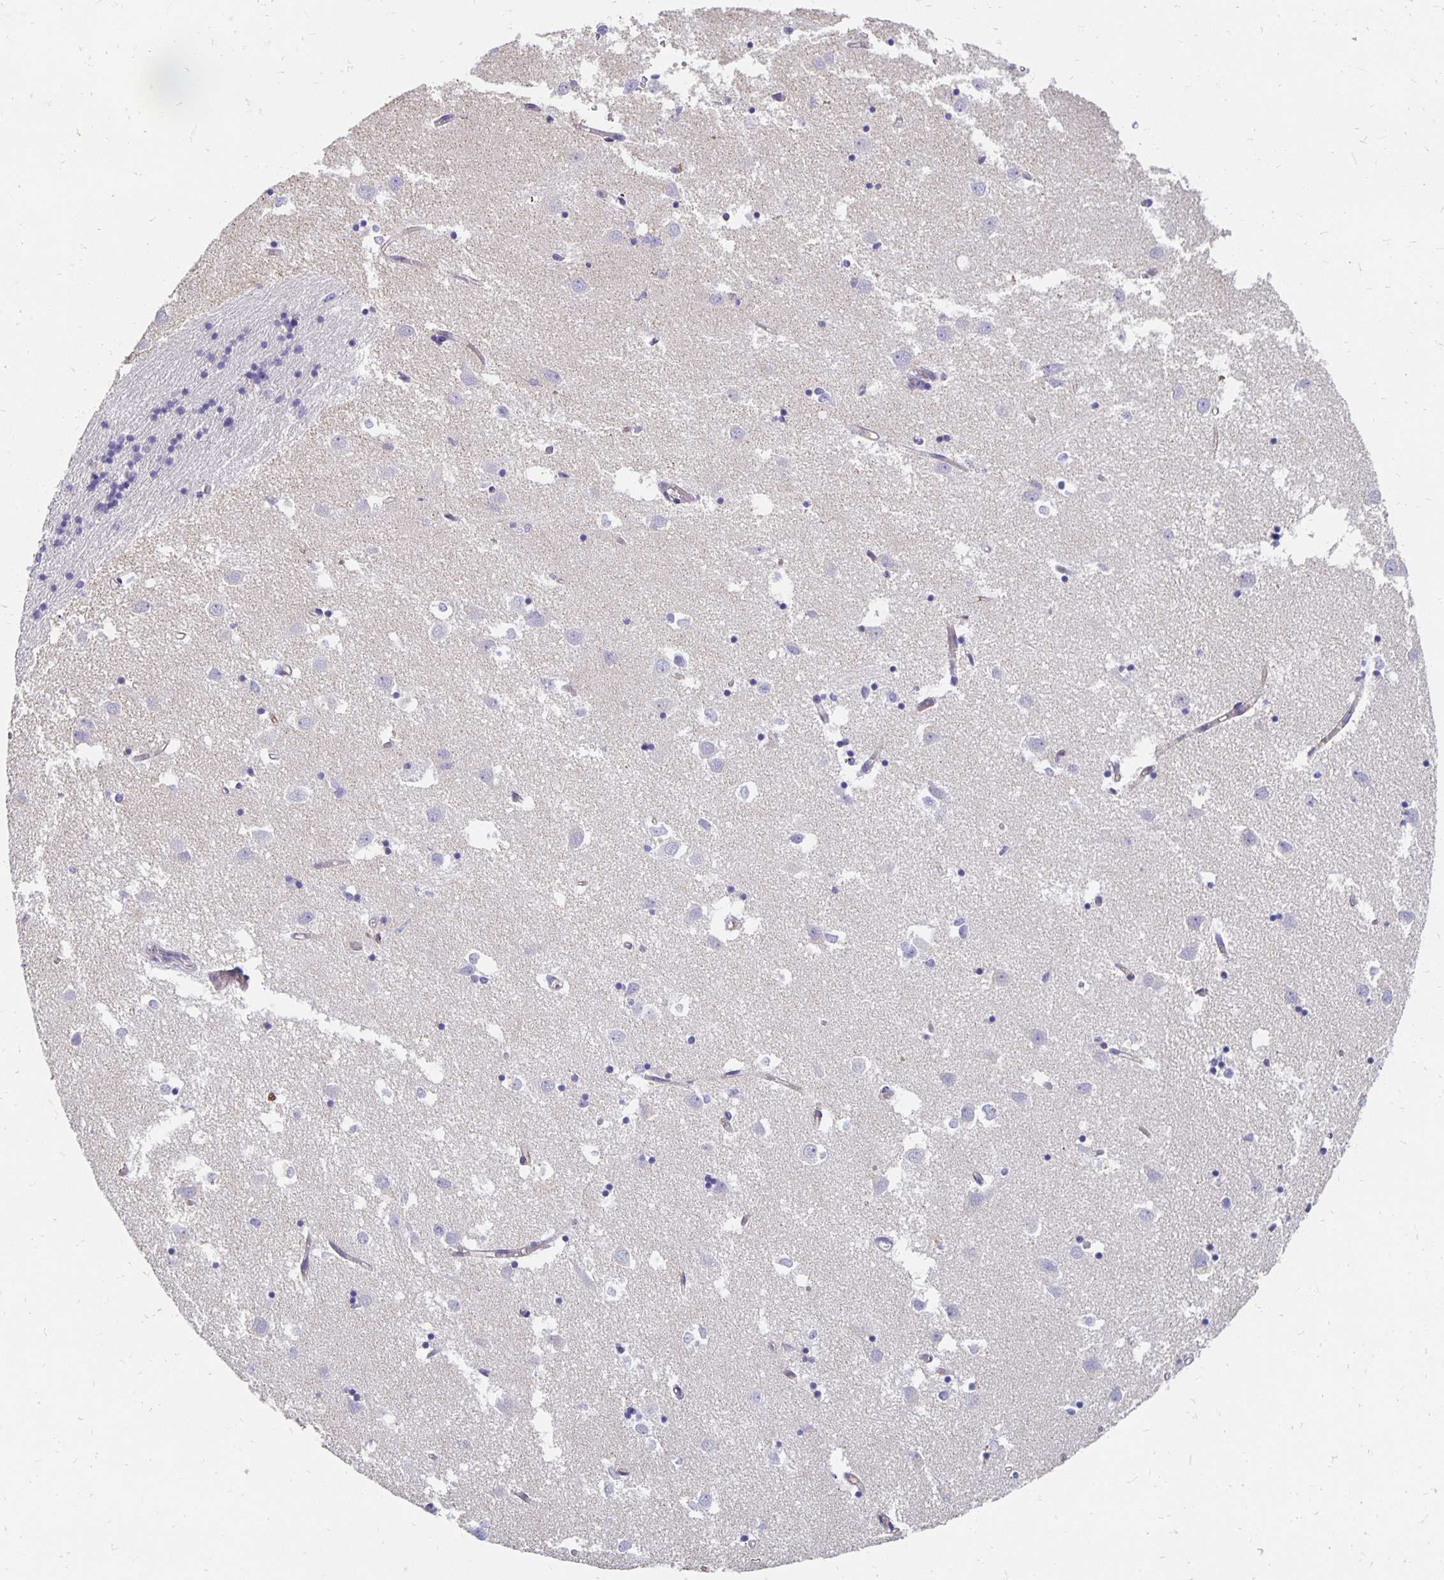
{"staining": {"intensity": "negative", "quantity": "none", "location": "none"}, "tissue": "caudate", "cell_type": "Glial cells", "image_type": "normal", "snomed": [{"axis": "morphology", "description": "Normal tissue, NOS"}, {"axis": "topography", "description": "Lateral ventricle wall"}], "caption": "Glial cells are negative for brown protein staining in normal caudate. The staining was performed using DAB (3,3'-diaminobenzidine) to visualize the protein expression in brown, while the nuclei were stained in blue with hematoxylin (Magnification: 20x).", "gene": "APOB", "patient": {"sex": "male", "age": 70}}